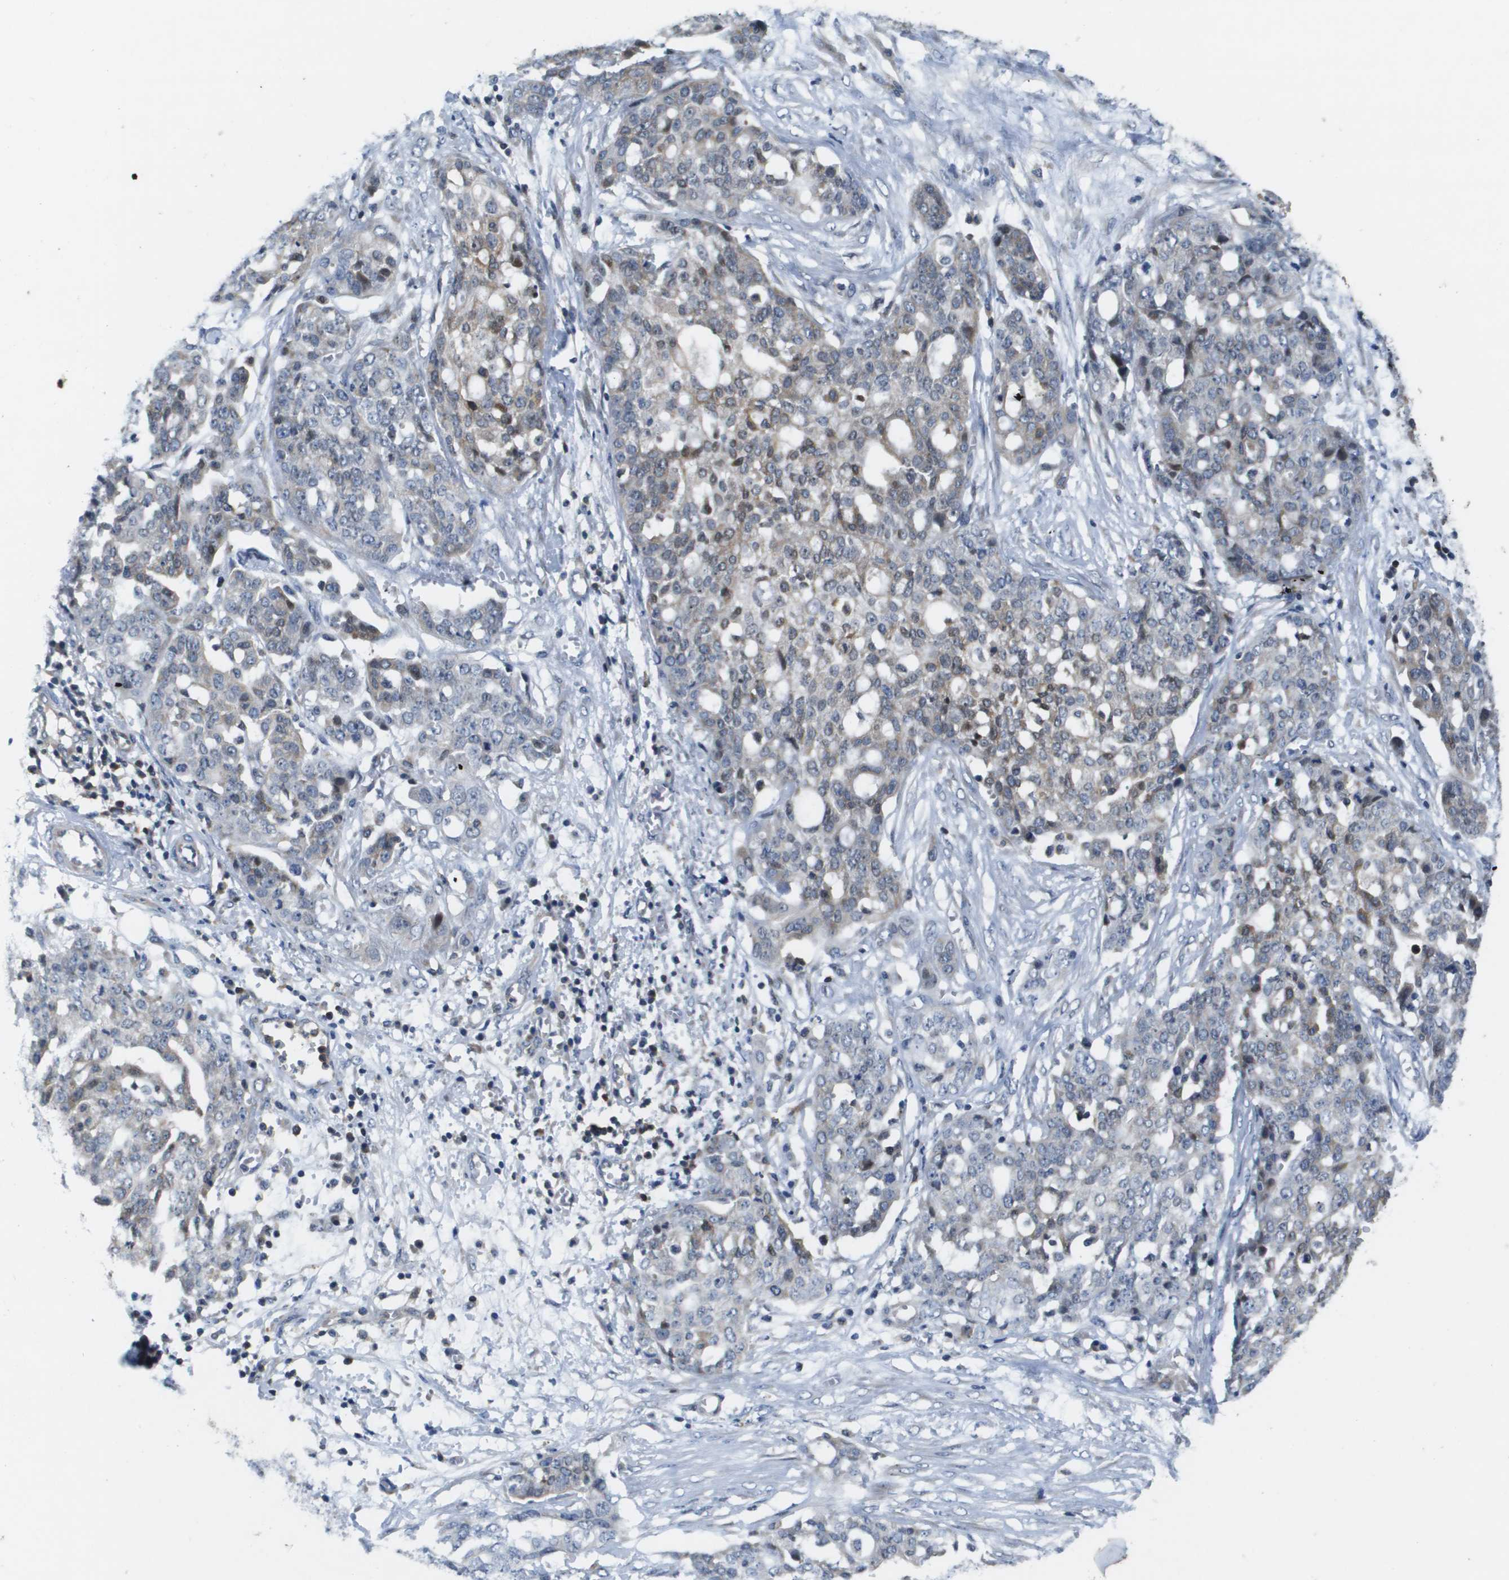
{"staining": {"intensity": "weak", "quantity": "<25%", "location": "cytoplasmic/membranous"}, "tissue": "ovarian cancer", "cell_type": "Tumor cells", "image_type": "cancer", "snomed": [{"axis": "morphology", "description": "Cystadenocarcinoma, serous, NOS"}, {"axis": "topography", "description": "Soft tissue"}, {"axis": "topography", "description": "Ovary"}], "caption": "An IHC image of ovarian cancer is shown. There is no staining in tumor cells of ovarian cancer.", "gene": "SCN4B", "patient": {"sex": "female", "age": 57}}